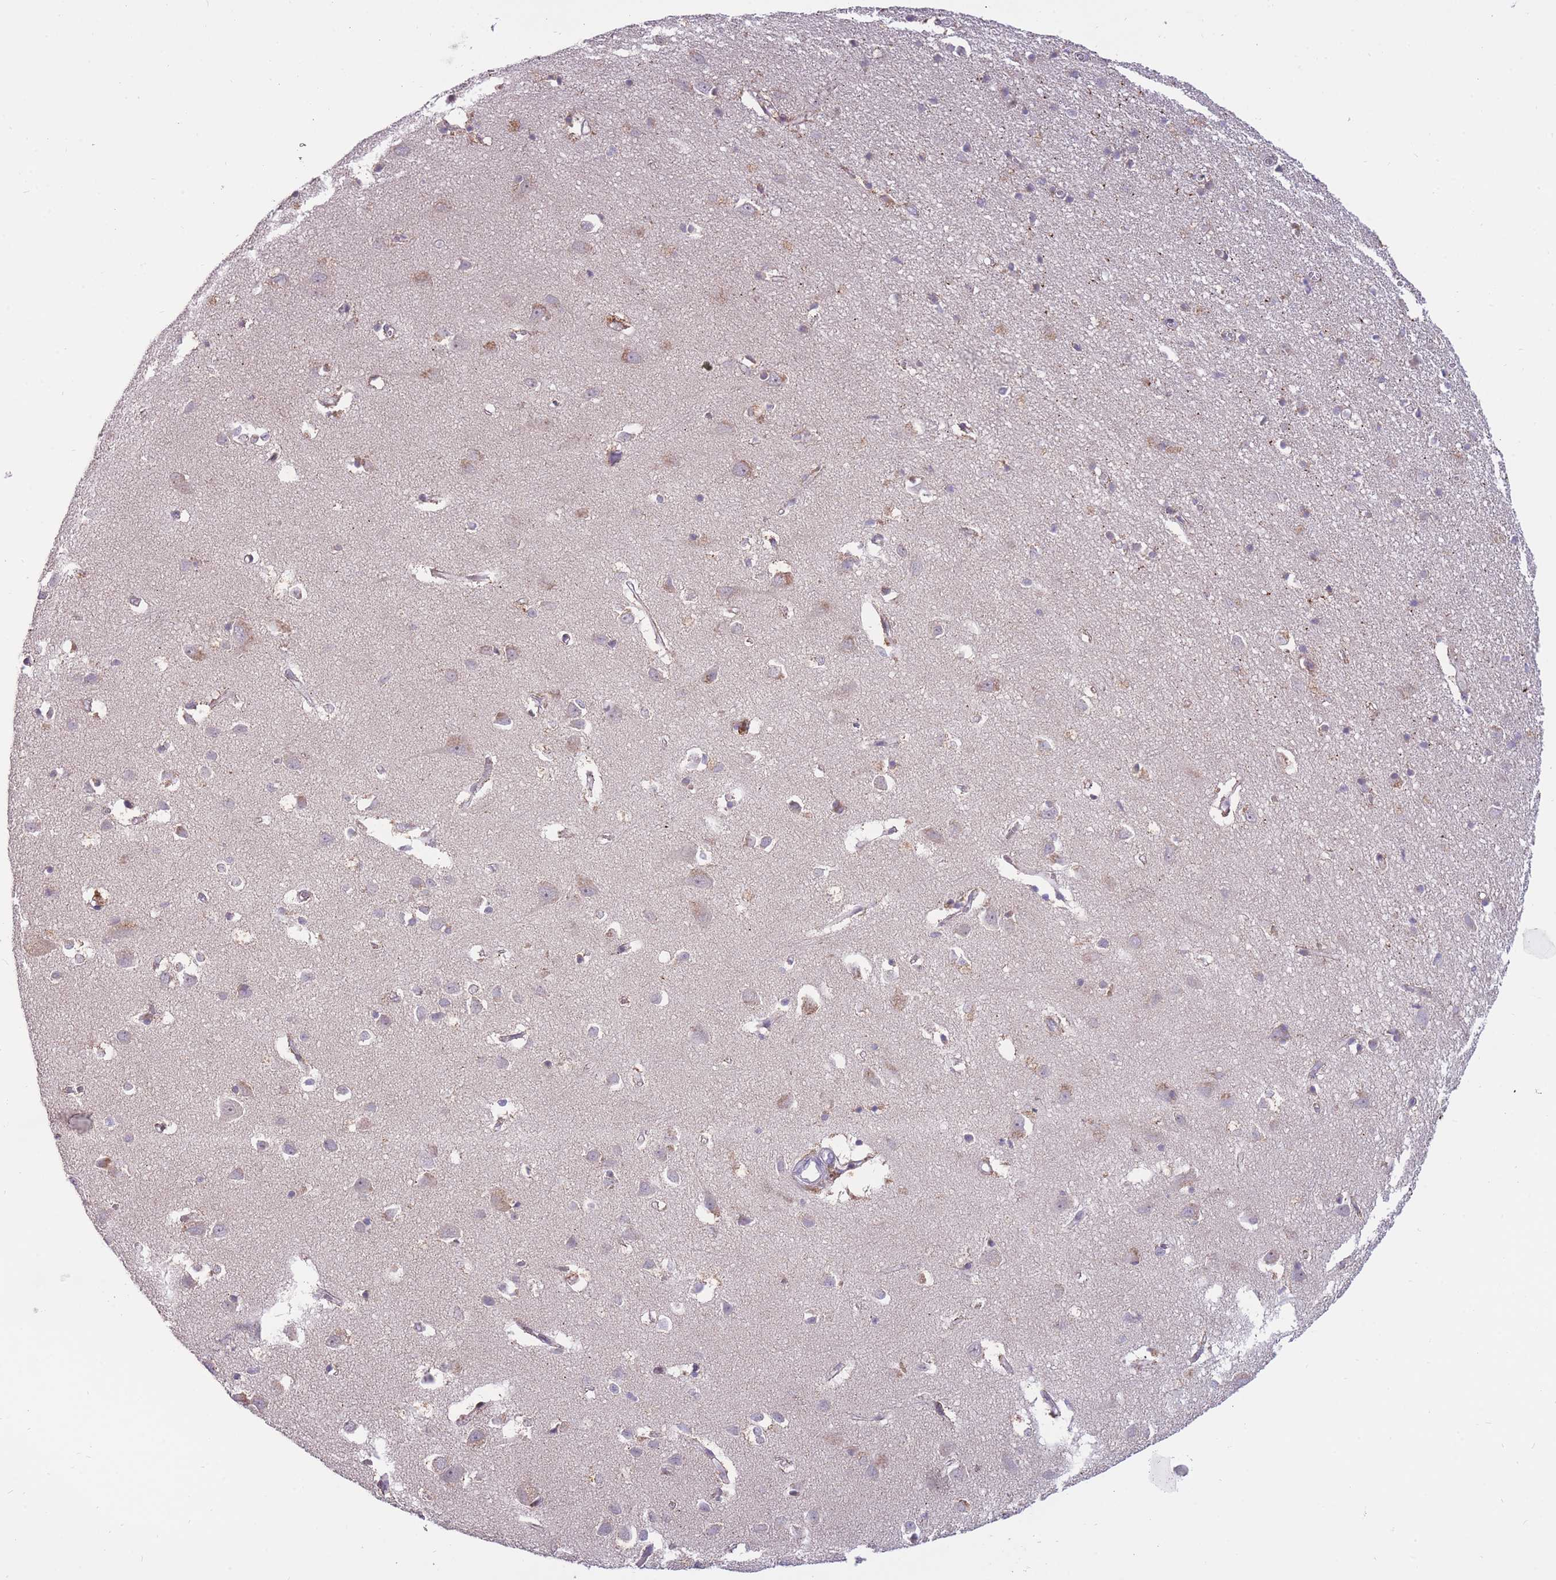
{"staining": {"intensity": "negative", "quantity": "none", "location": "none"}, "tissue": "cerebral cortex", "cell_type": "Endothelial cells", "image_type": "normal", "snomed": [{"axis": "morphology", "description": "Normal tissue, NOS"}, {"axis": "topography", "description": "Cerebral cortex"}], "caption": "This is a micrograph of IHC staining of normal cerebral cortex, which shows no staining in endothelial cells.", "gene": "MCIDAS", "patient": {"sex": "female", "age": 64}}